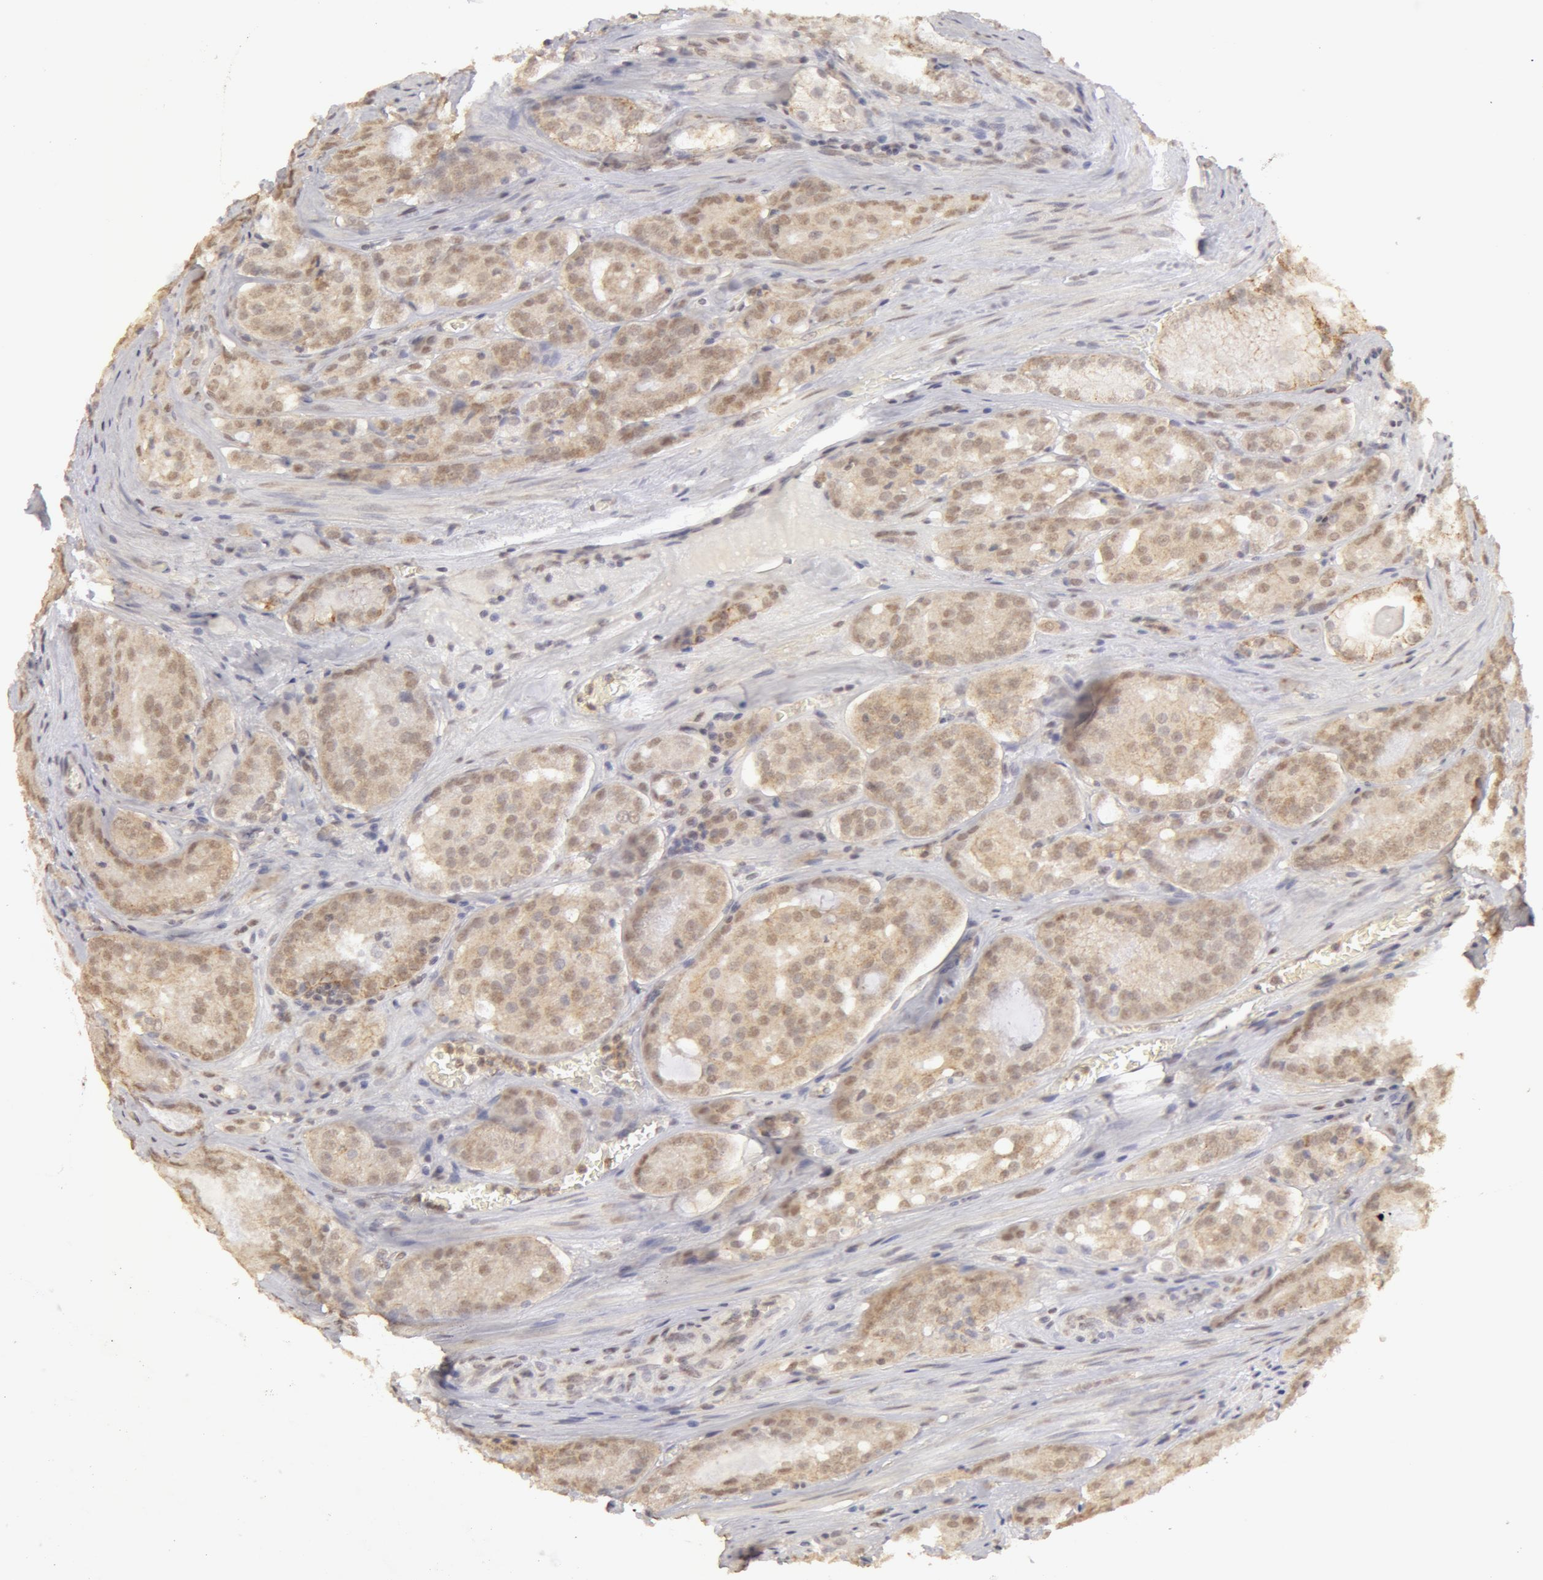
{"staining": {"intensity": "weak", "quantity": ">75%", "location": "cytoplasmic/membranous"}, "tissue": "prostate cancer", "cell_type": "Tumor cells", "image_type": "cancer", "snomed": [{"axis": "morphology", "description": "Adenocarcinoma, Medium grade"}, {"axis": "topography", "description": "Prostate"}], "caption": "High-magnification brightfield microscopy of prostate cancer (medium-grade adenocarcinoma) stained with DAB (3,3'-diaminobenzidine) (brown) and counterstained with hematoxylin (blue). tumor cells exhibit weak cytoplasmic/membranous staining is identified in about>75% of cells.", "gene": "ADAM10", "patient": {"sex": "male", "age": 60}}